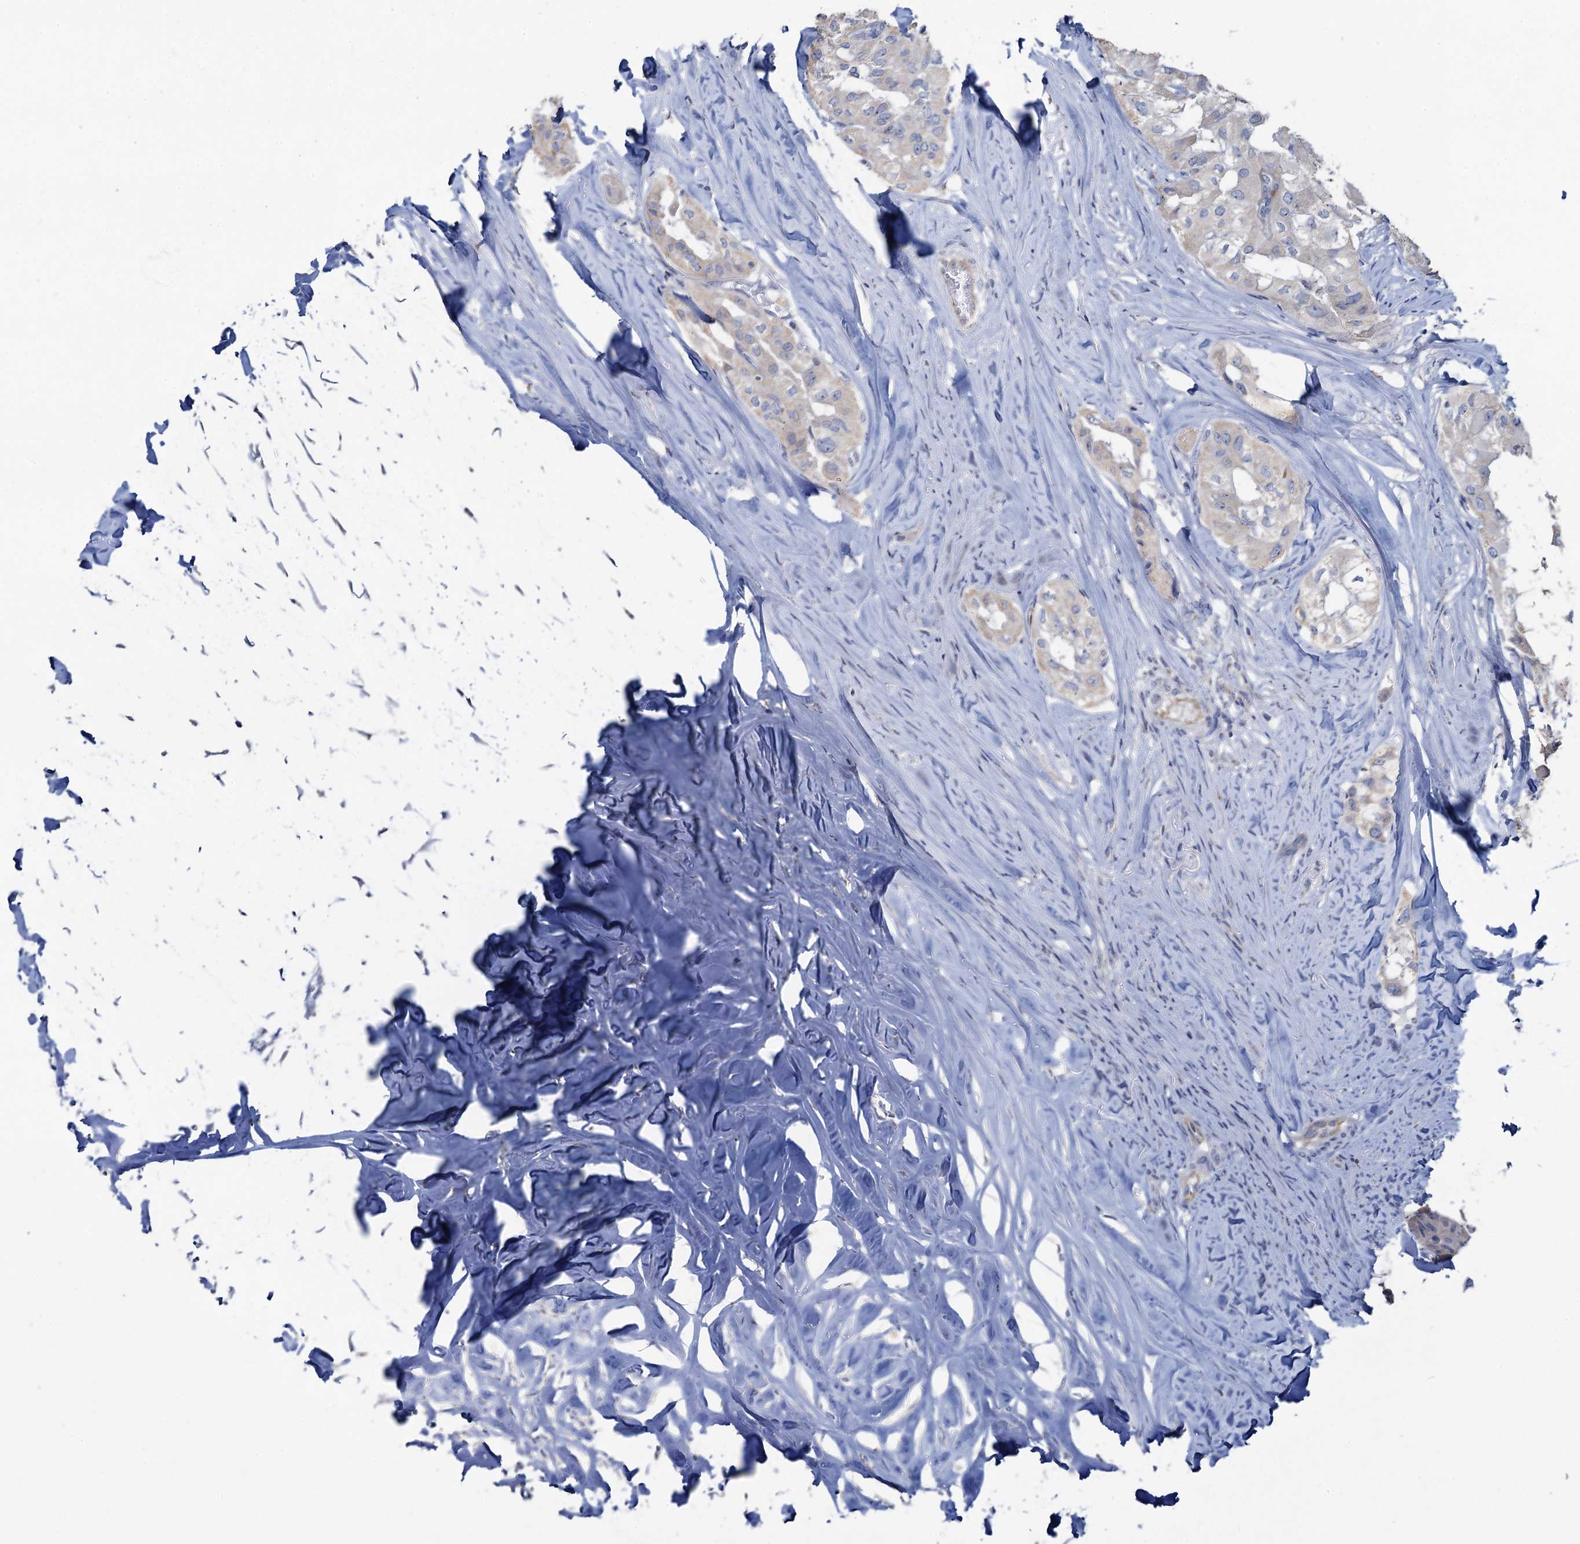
{"staining": {"intensity": "negative", "quantity": "none", "location": "none"}, "tissue": "thyroid cancer", "cell_type": "Tumor cells", "image_type": "cancer", "snomed": [{"axis": "morphology", "description": "Papillary adenocarcinoma, NOS"}, {"axis": "topography", "description": "Thyroid gland"}], "caption": "An immunohistochemistry (IHC) histopathology image of thyroid cancer is shown. There is no staining in tumor cells of thyroid cancer. The staining was performed using DAB to visualize the protein expression in brown, while the nuclei were stained in blue with hematoxylin (Magnification: 20x).", "gene": "PLLP", "patient": {"sex": "female", "age": 59}}